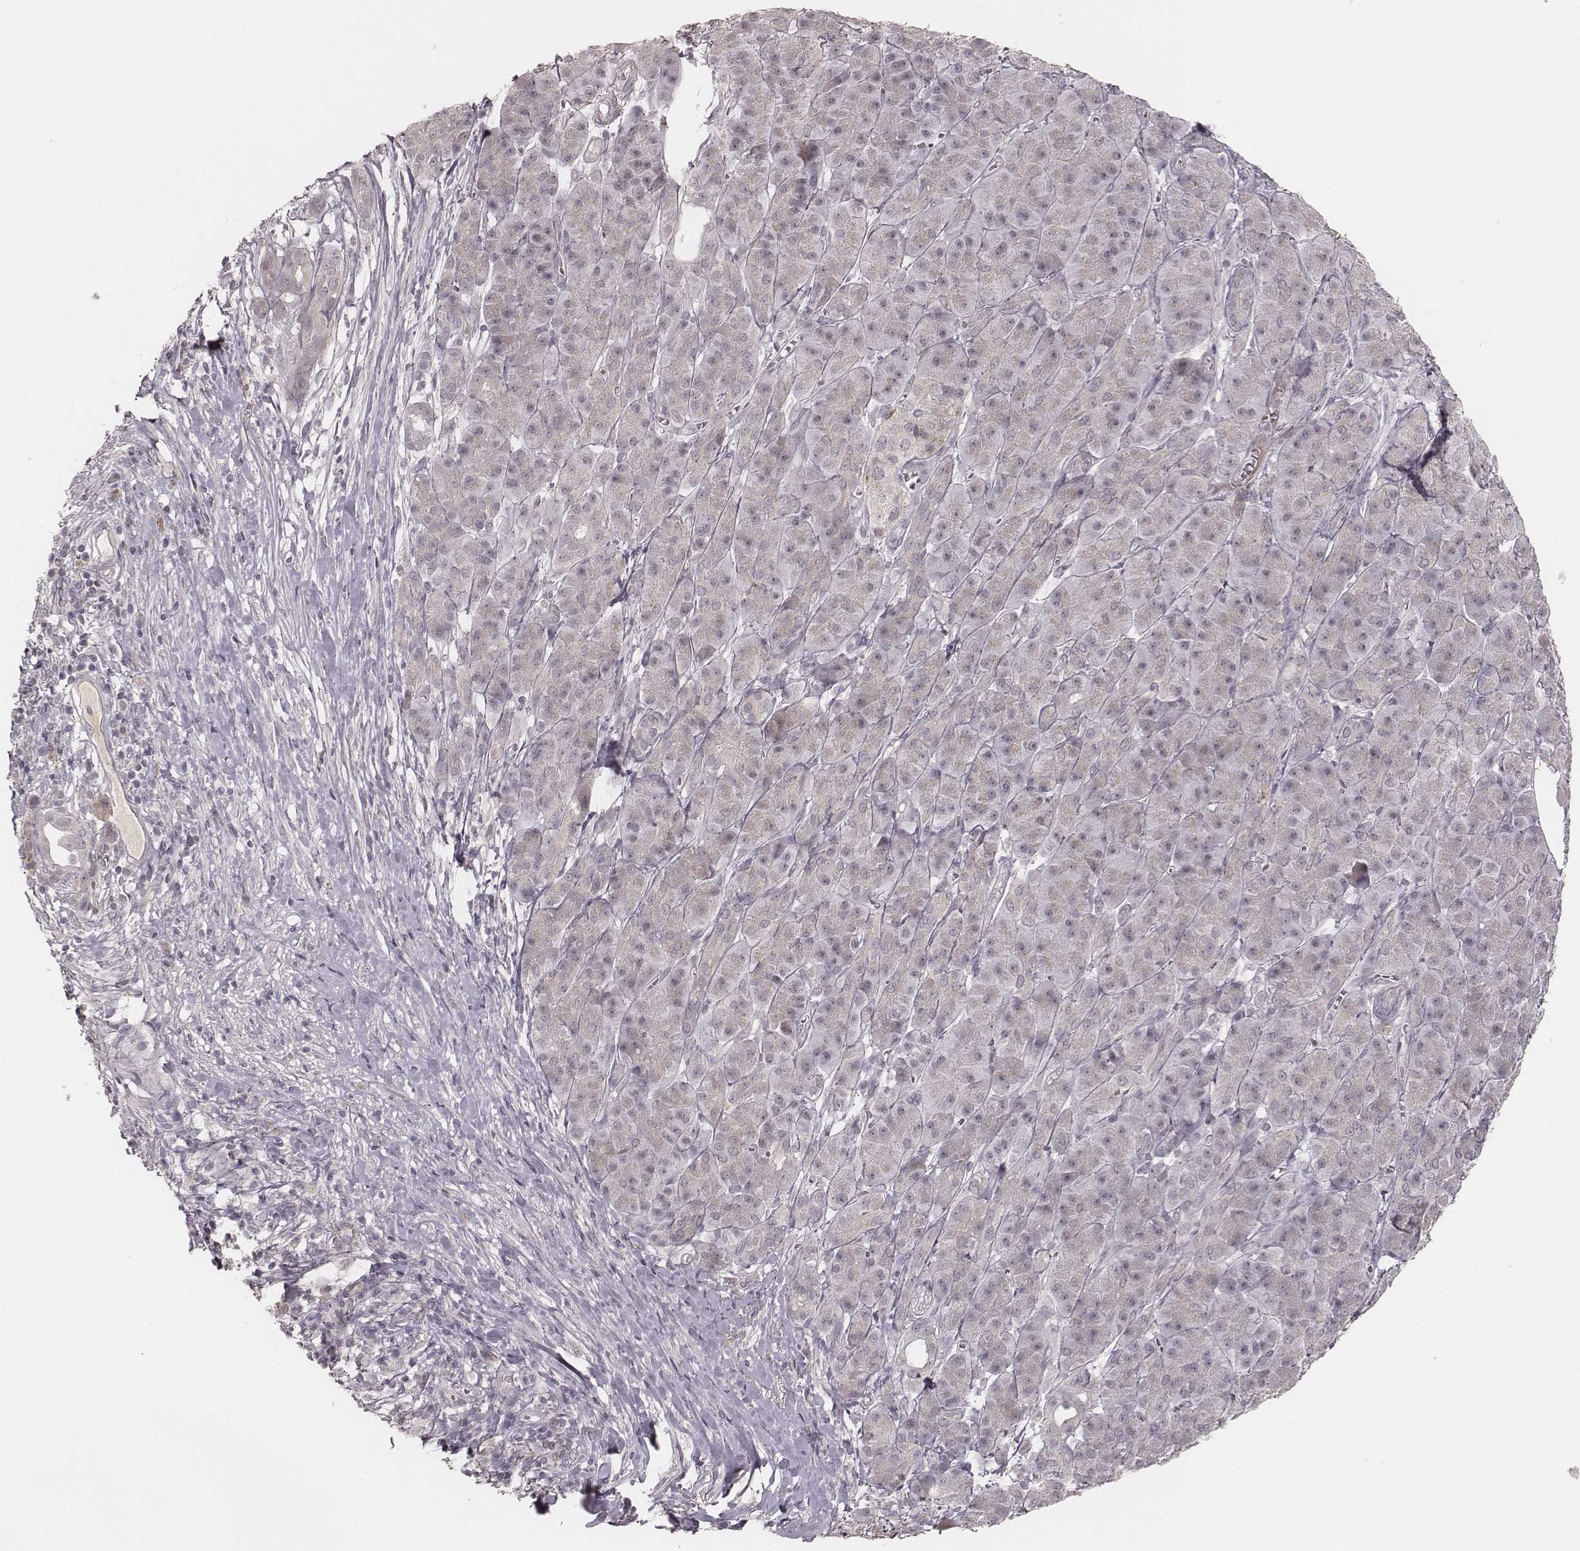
{"staining": {"intensity": "negative", "quantity": "none", "location": "none"}, "tissue": "pancreatic cancer", "cell_type": "Tumor cells", "image_type": "cancer", "snomed": [{"axis": "morphology", "description": "Adenocarcinoma, NOS"}, {"axis": "topography", "description": "Pancreas"}], "caption": "Photomicrograph shows no significant protein staining in tumor cells of pancreatic cancer (adenocarcinoma). Brightfield microscopy of IHC stained with DAB (3,3'-diaminobenzidine) (brown) and hematoxylin (blue), captured at high magnification.", "gene": "FAM13B", "patient": {"sex": "male", "age": 61}}